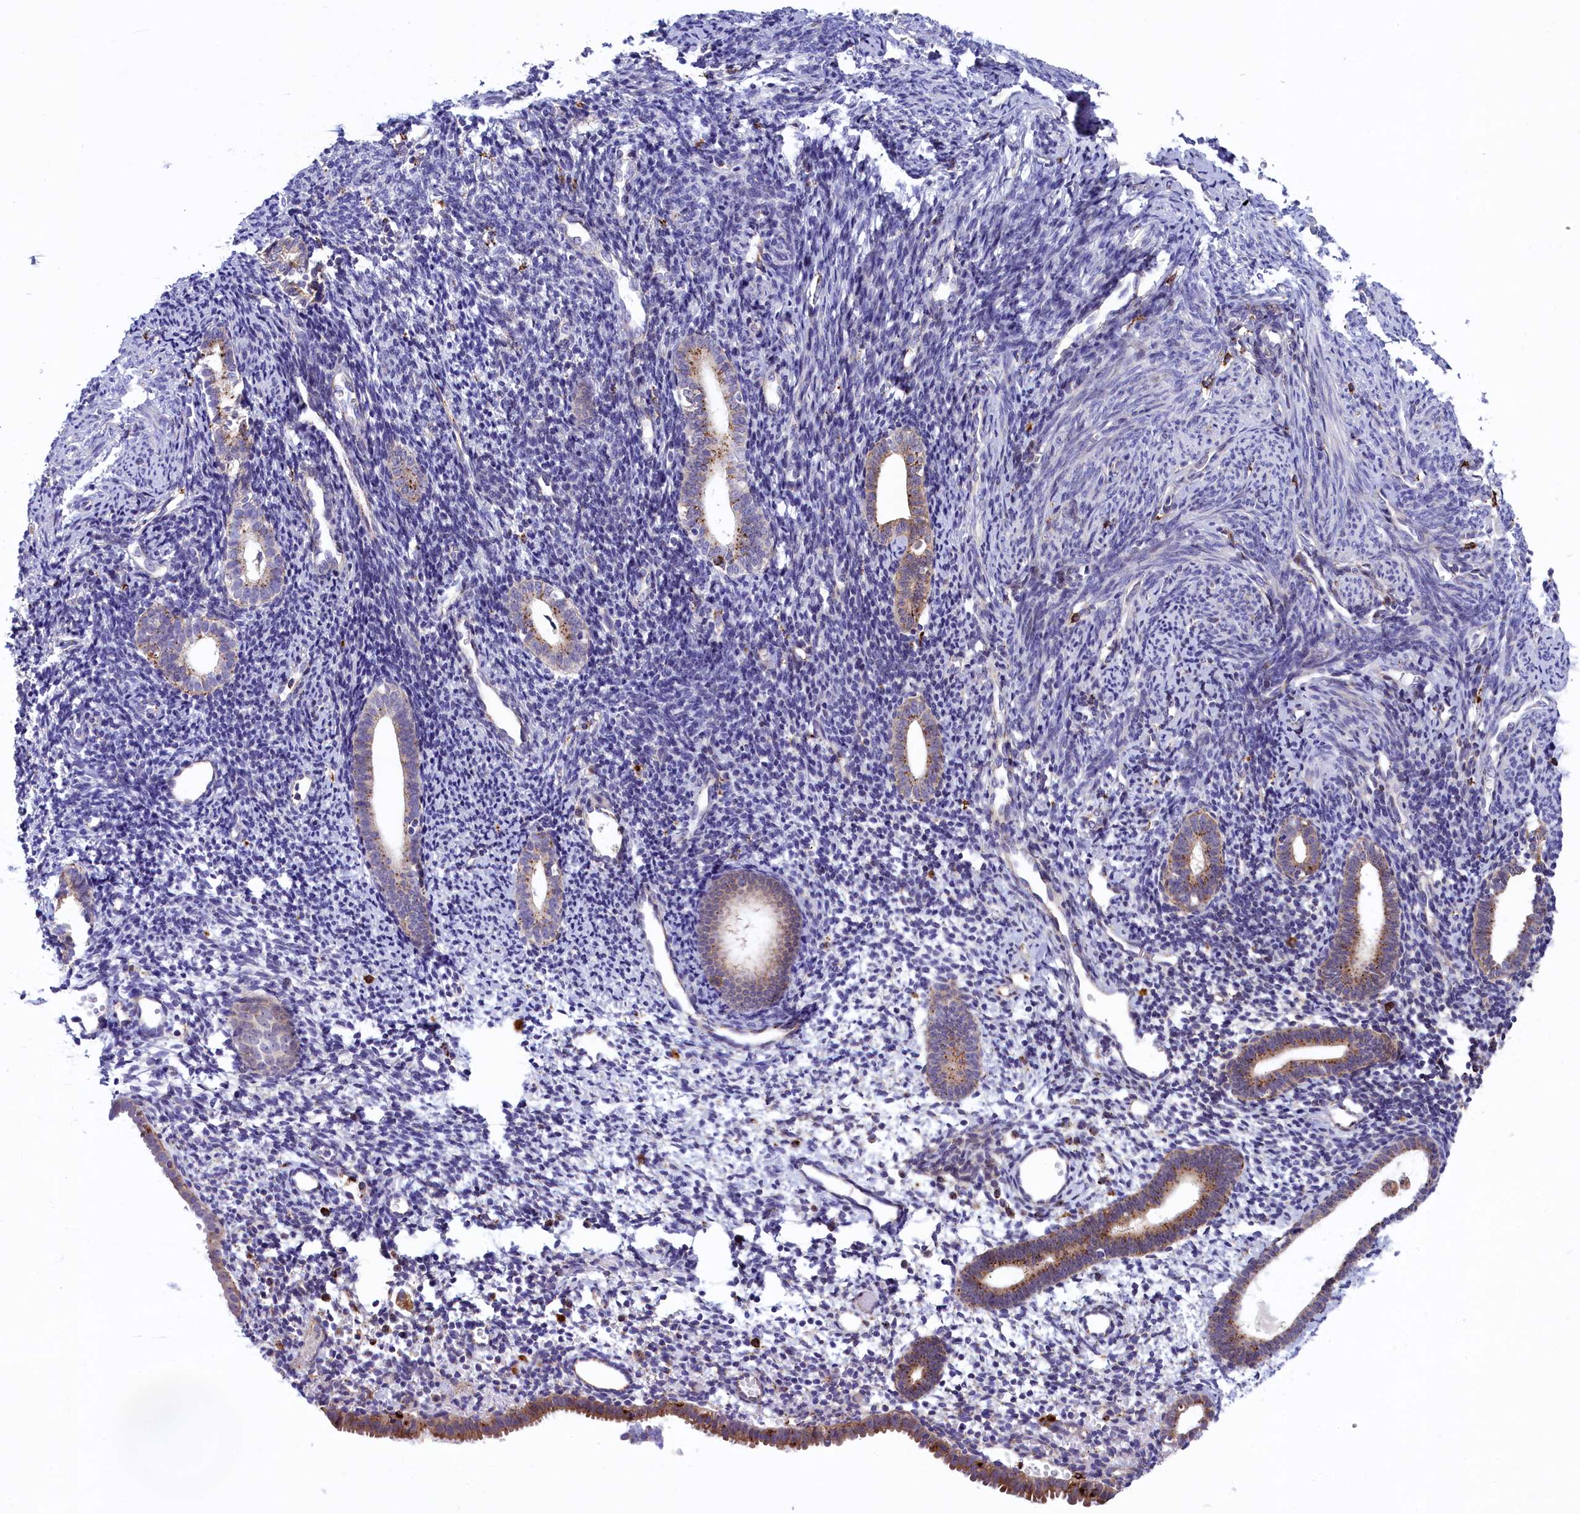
{"staining": {"intensity": "negative", "quantity": "none", "location": "none"}, "tissue": "endometrium", "cell_type": "Cells in endometrial stroma", "image_type": "normal", "snomed": [{"axis": "morphology", "description": "Normal tissue, NOS"}, {"axis": "topography", "description": "Endometrium"}], "caption": "Endometrium stained for a protein using IHC exhibits no expression cells in endometrial stroma.", "gene": "MAN2B1", "patient": {"sex": "female", "age": 56}}